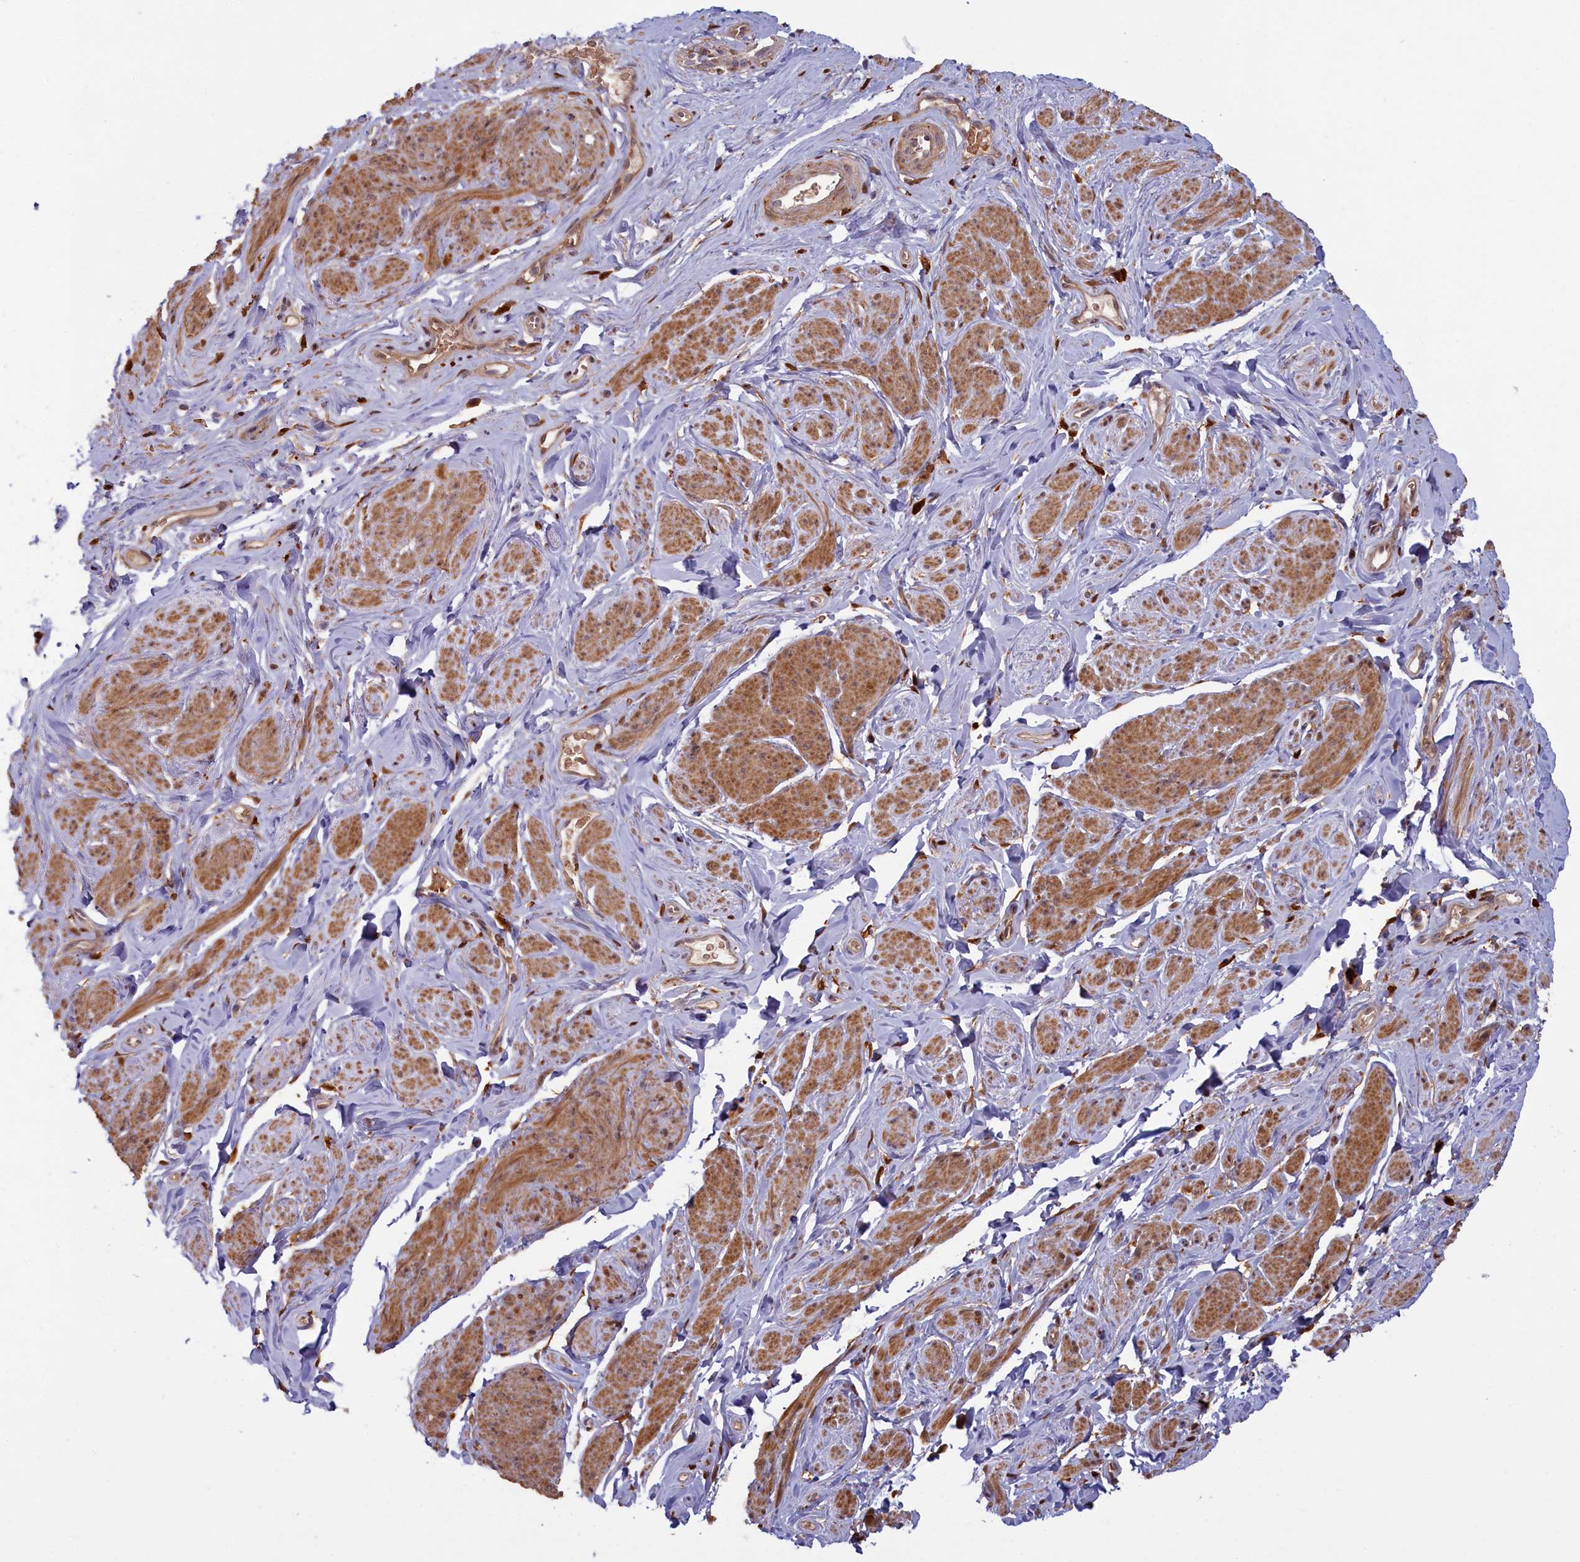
{"staining": {"intensity": "moderate", "quantity": "25%-75%", "location": "cytoplasmic/membranous"}, "tissue": "smooth muscle", "cell_type": "Smooth muscle cells", "image_type": "normal", "snomed": [{"axis": "morphology", "description": "Normal tissue, NOS"}, {"axis": "topography", "description": "Smooth muscle"}, {"axis": "topography", "description": "Peripheral nerve tissue"}], "caption": "Immunohistochemistry of unremarkable human smooth muscle demonstrates medium levels of moderate cytoplasmic/membranous expression in approximately 25%-75% of smooth muscle cells. Nuclei are stained in blue.", "gene": "BLVRB", "patient": {"sex": "male", "age": 69}}